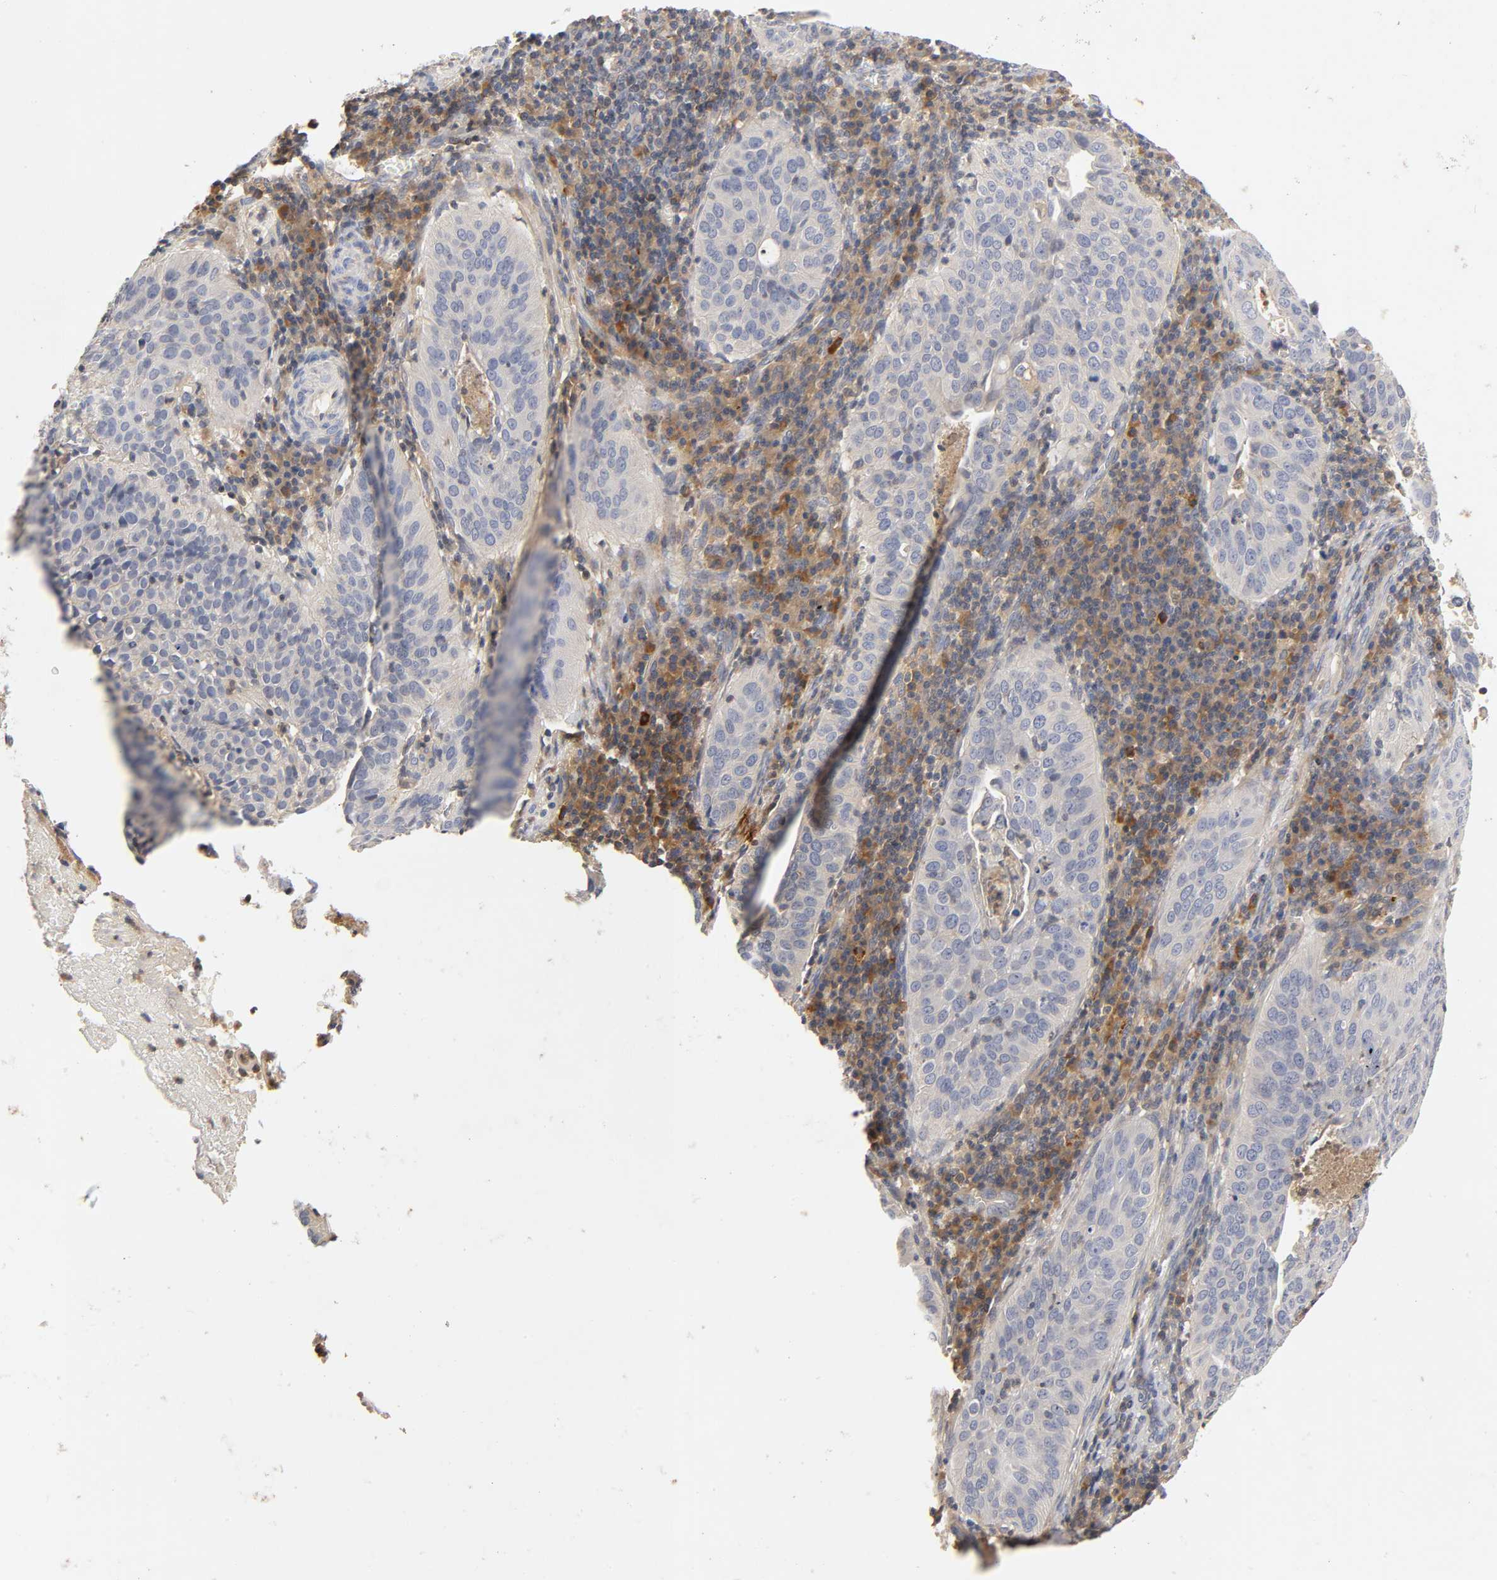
{"staining": {"intensity": "negative", "quantity": "none", "location": "none"}, "tissue": "cervical cancer", "cell_type": "Tumor cells", "image_type": "cancer", "snomed": [{"axis": "morphology", "description": "Squamous cell carcinoma, NOS"}, {"axis": "topography", "description": "Cervix"}], "caption": "Photomicrograph shows no protein expression in tumor cells of cervical cancer (squamous cell carcinoma) tissue.", "gene": "RHOA", "patient": {"sex": "female", "age": 39}}